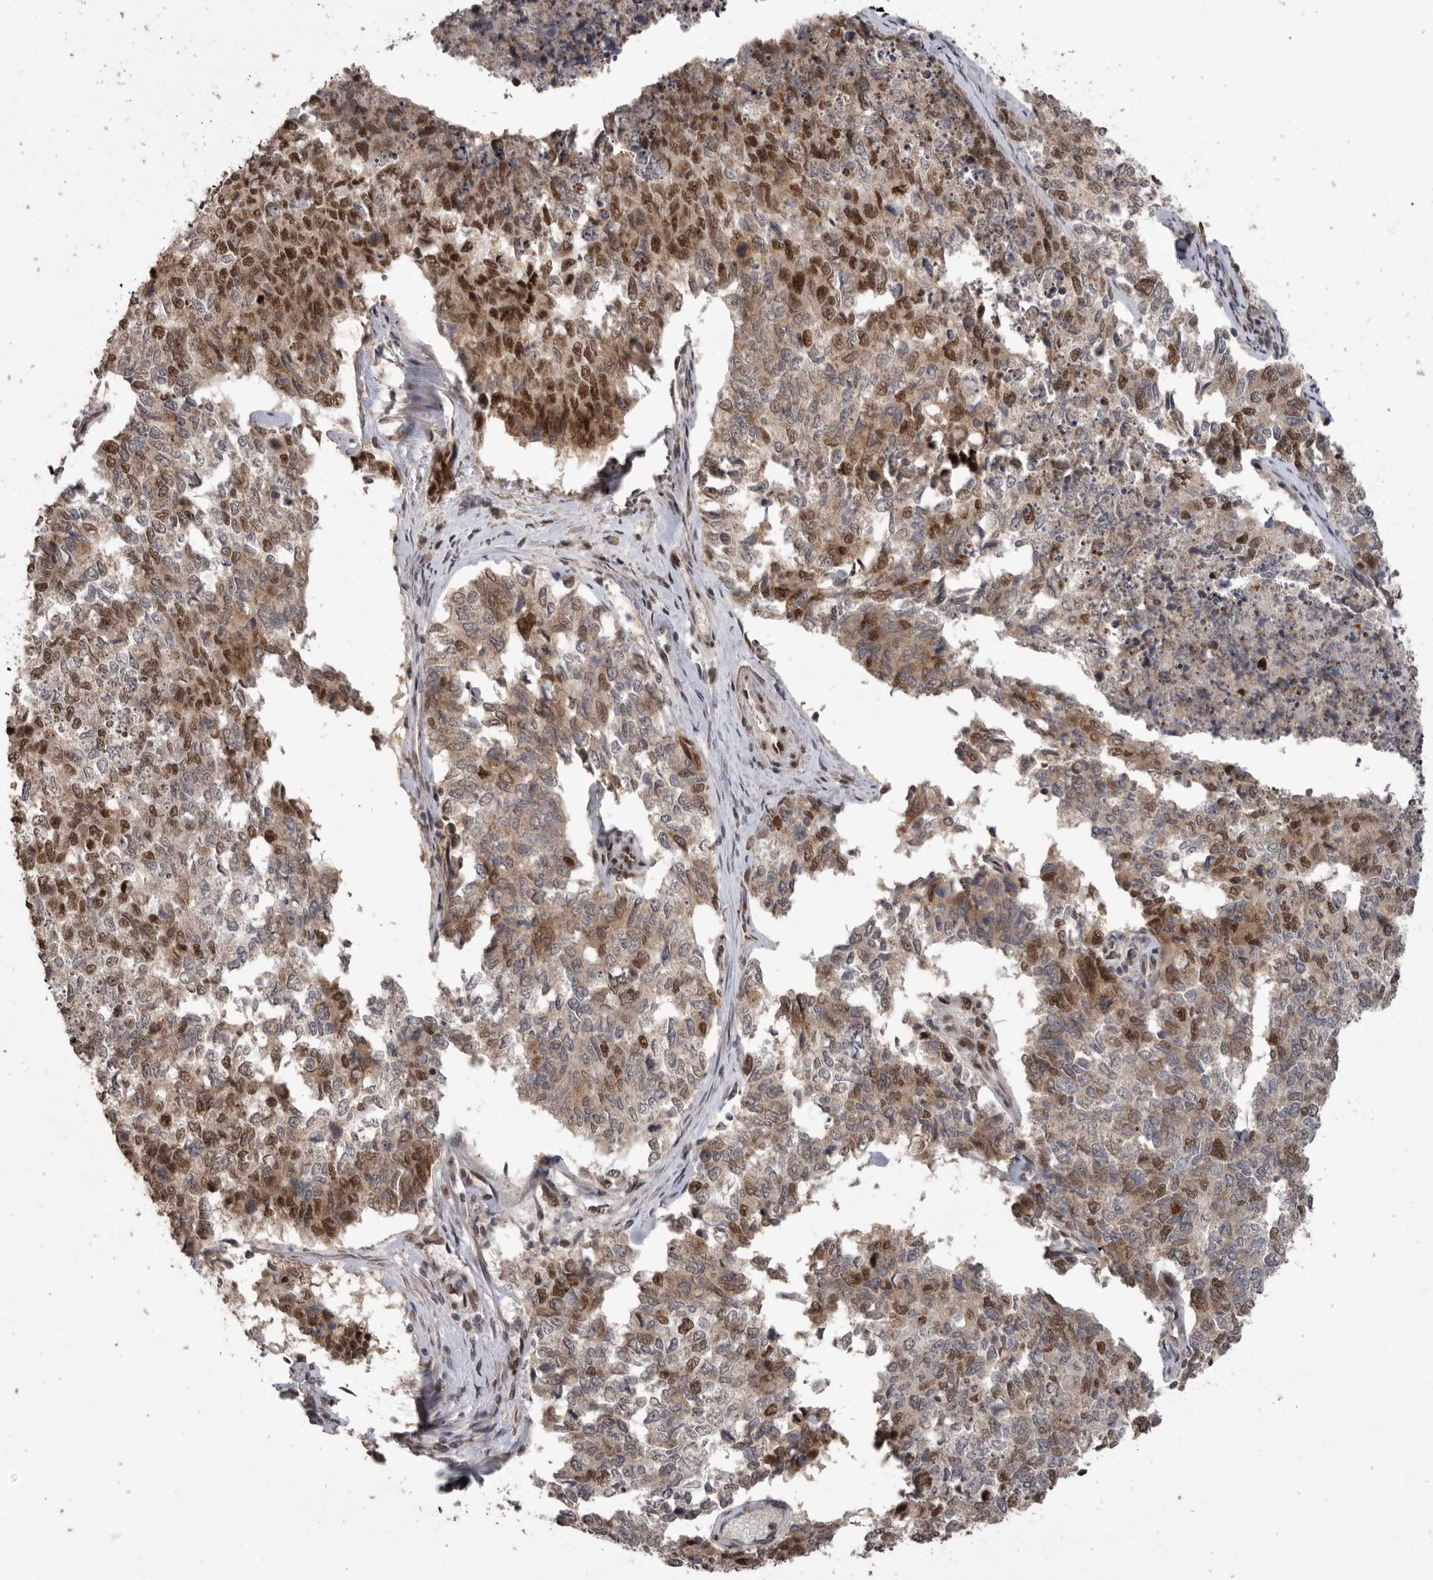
{"staining": {"intensity": "strong", "quantity": "25%-75%", "location": "nuclear"}, "tissue": "cervical cancer", "cell_type": "Tumor cells", "image_type": "cancer", "snomed": [{"axis": "morphology", "description": "Squamous cell carcinoma, NOS"}, {"axis": "topography", "description": "Cervix"}], "caption": "Immunohistochemical staining of human cervical cancer (squamous cell carcinoma) demonstrates strong nuclear protein expression in approximately 25%-75% of tumor cells. (brown staining indicates protein expression, while blue staining denotes nuclei).", "gene": "PPP1R10", "patient": {"sex": "female", "age": 63}}